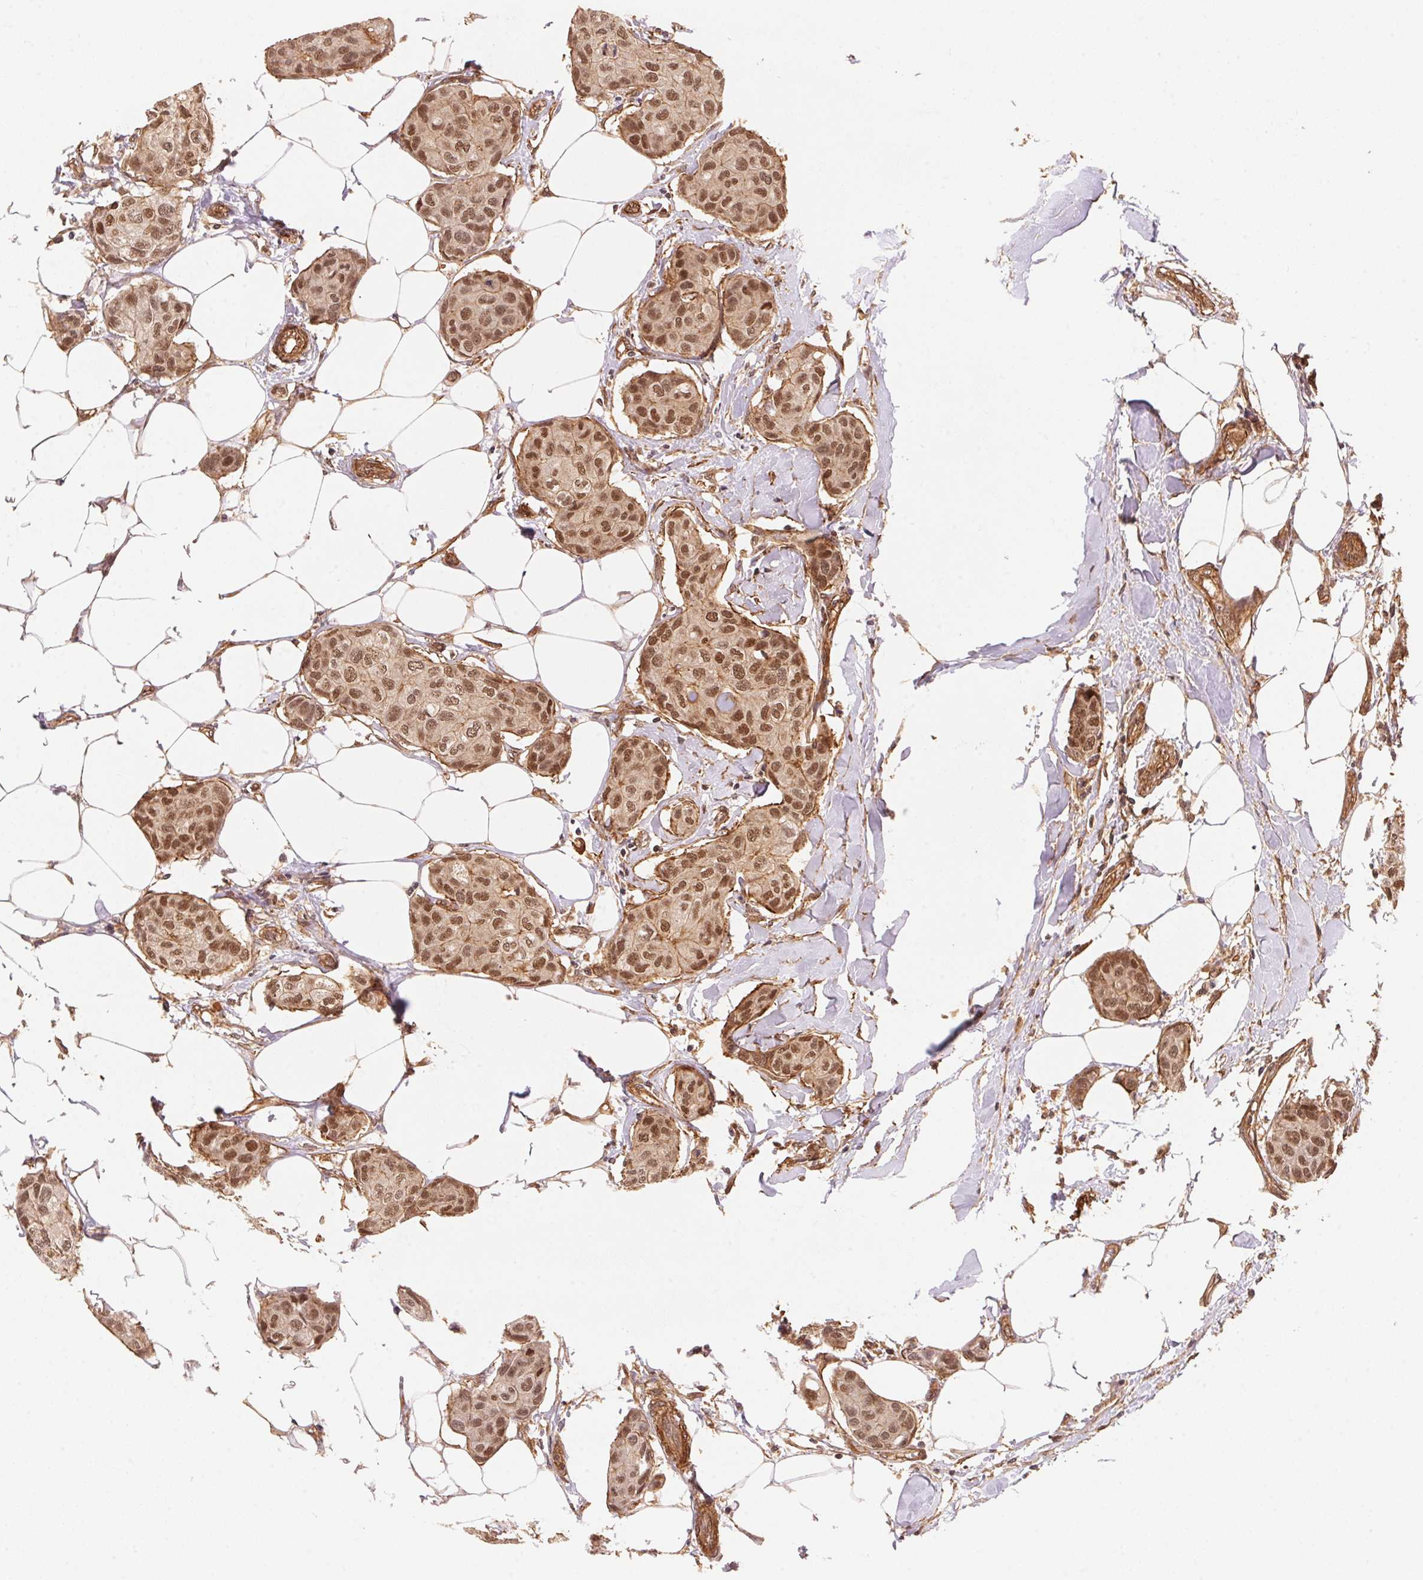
{"staining": {"intensity": "moderate", "quantity": ">75%", "location": "cytoplasmic/membranous,nuclear"}, "tissue": "breast cancer", "cell_type": "Tumor cells", "image_type": "cancer", "snomed": [{"axis": "morphology", "description": "Duct carcinoma"}, {"axis": "topography", "description": "Breast"}], "caption": "Immunohistochemistry (DAB (3,3'-diaminobenzidine)) staining of infiltrating ductal carcinoma (breast) demonstrates moderate cytoplasmic/membranous and nuclear protein staining in about >75% of tumor cells. (DAB (3,3'-diaminobenzidine) = brown stain, brightfield microscopy at high magnification).", "gene": "TNIP2", "patient": {"sex": "female", "age": 80}}